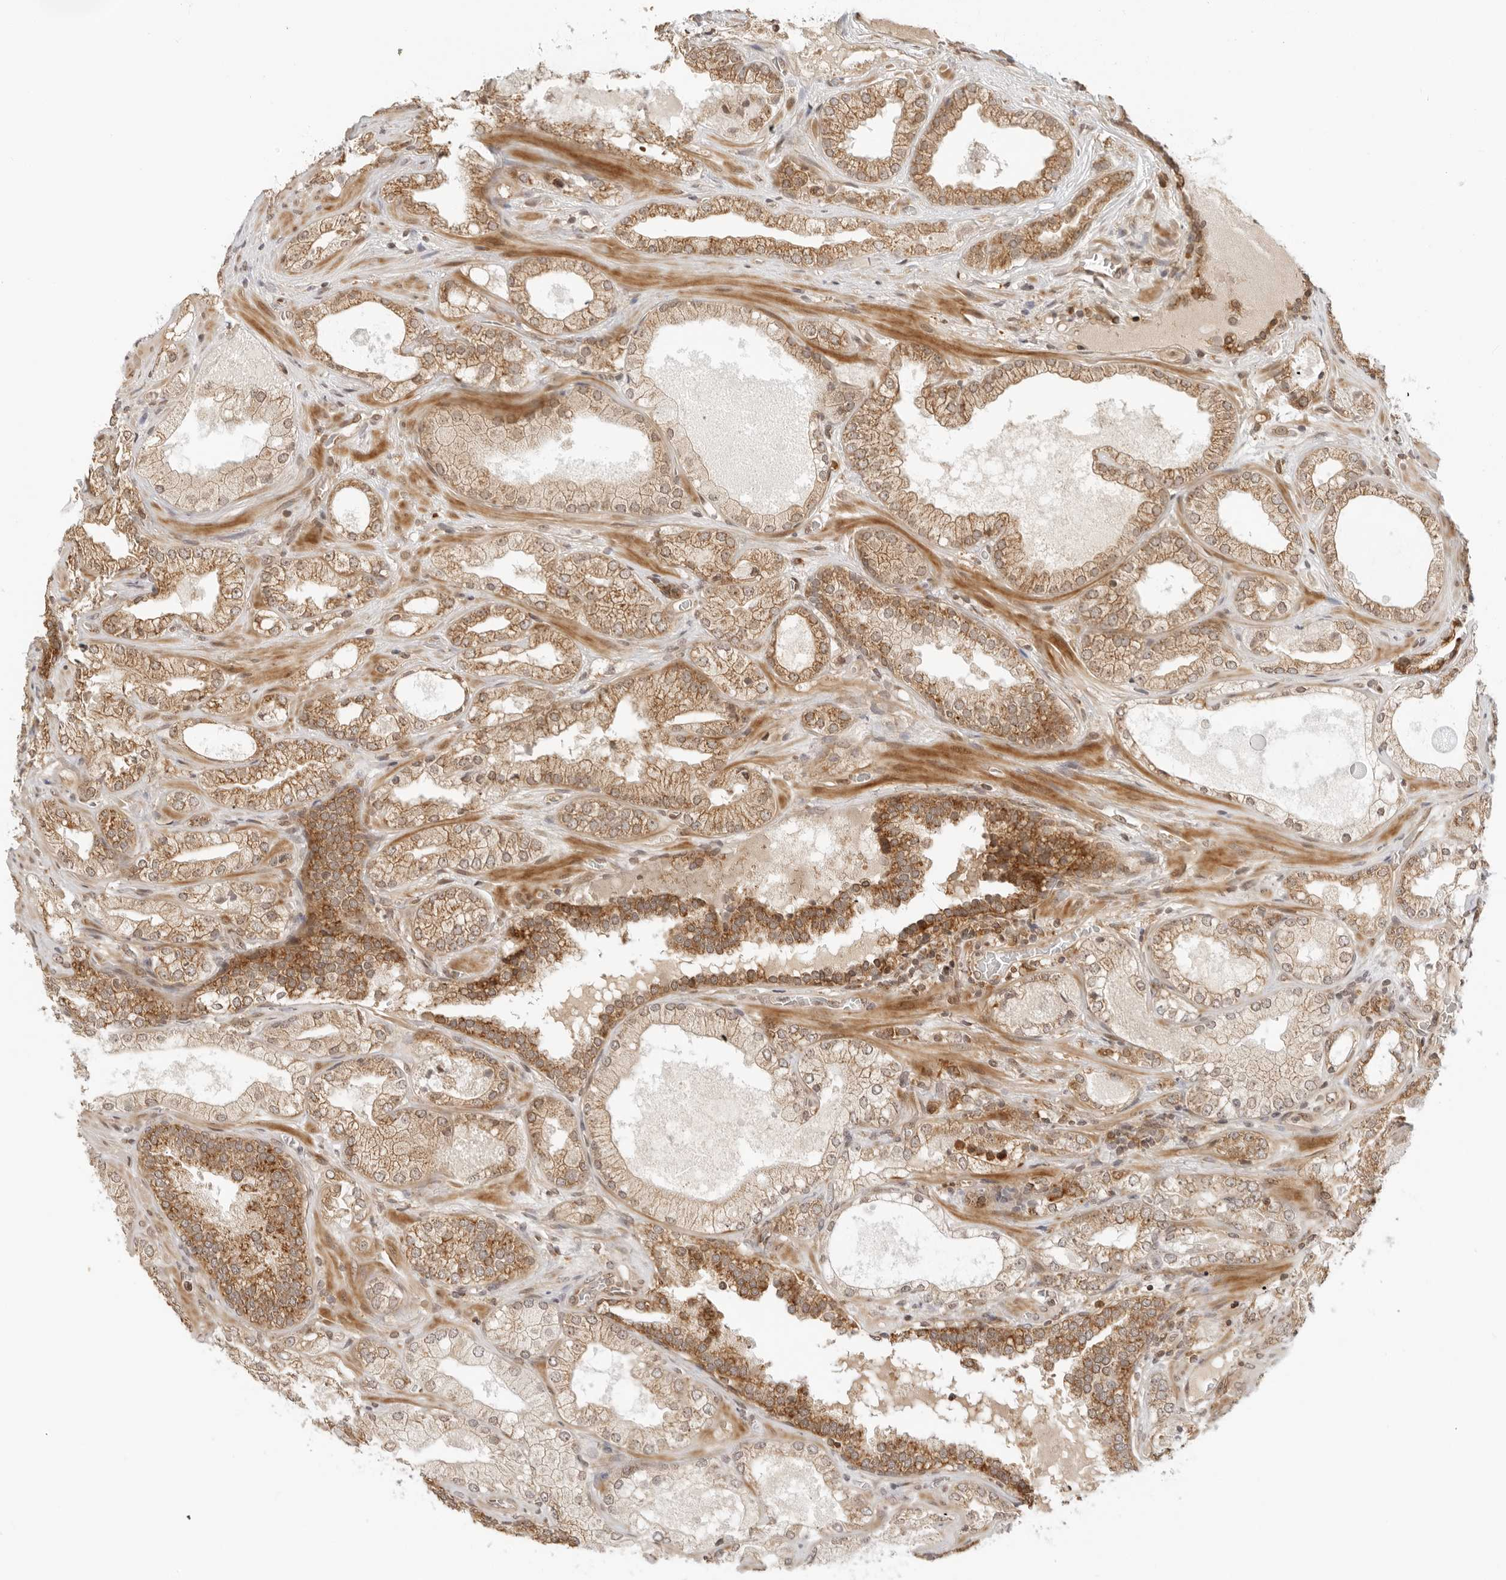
{"staining": {"intensity": "moderate", "quantity": ">75%", "location": "cytoplasmic/membranous"}, "tissue": "prostate cancer", "cell_type": "Tumor cells", "image_type": "cancer", "snomed": [{"axis": "morphology", "description": "Adenocarcinoma, High grade"}, {"axis": "topography", "description": "Prostate"}], "caption": "Brown immunohistochemical staining in prostate cancer displays moderate cytoplasmic/membranous positivity in approximately >75% of tumor cells.", "gene": "RC3H1", "patient": {"sex": "male", "age": 58}}